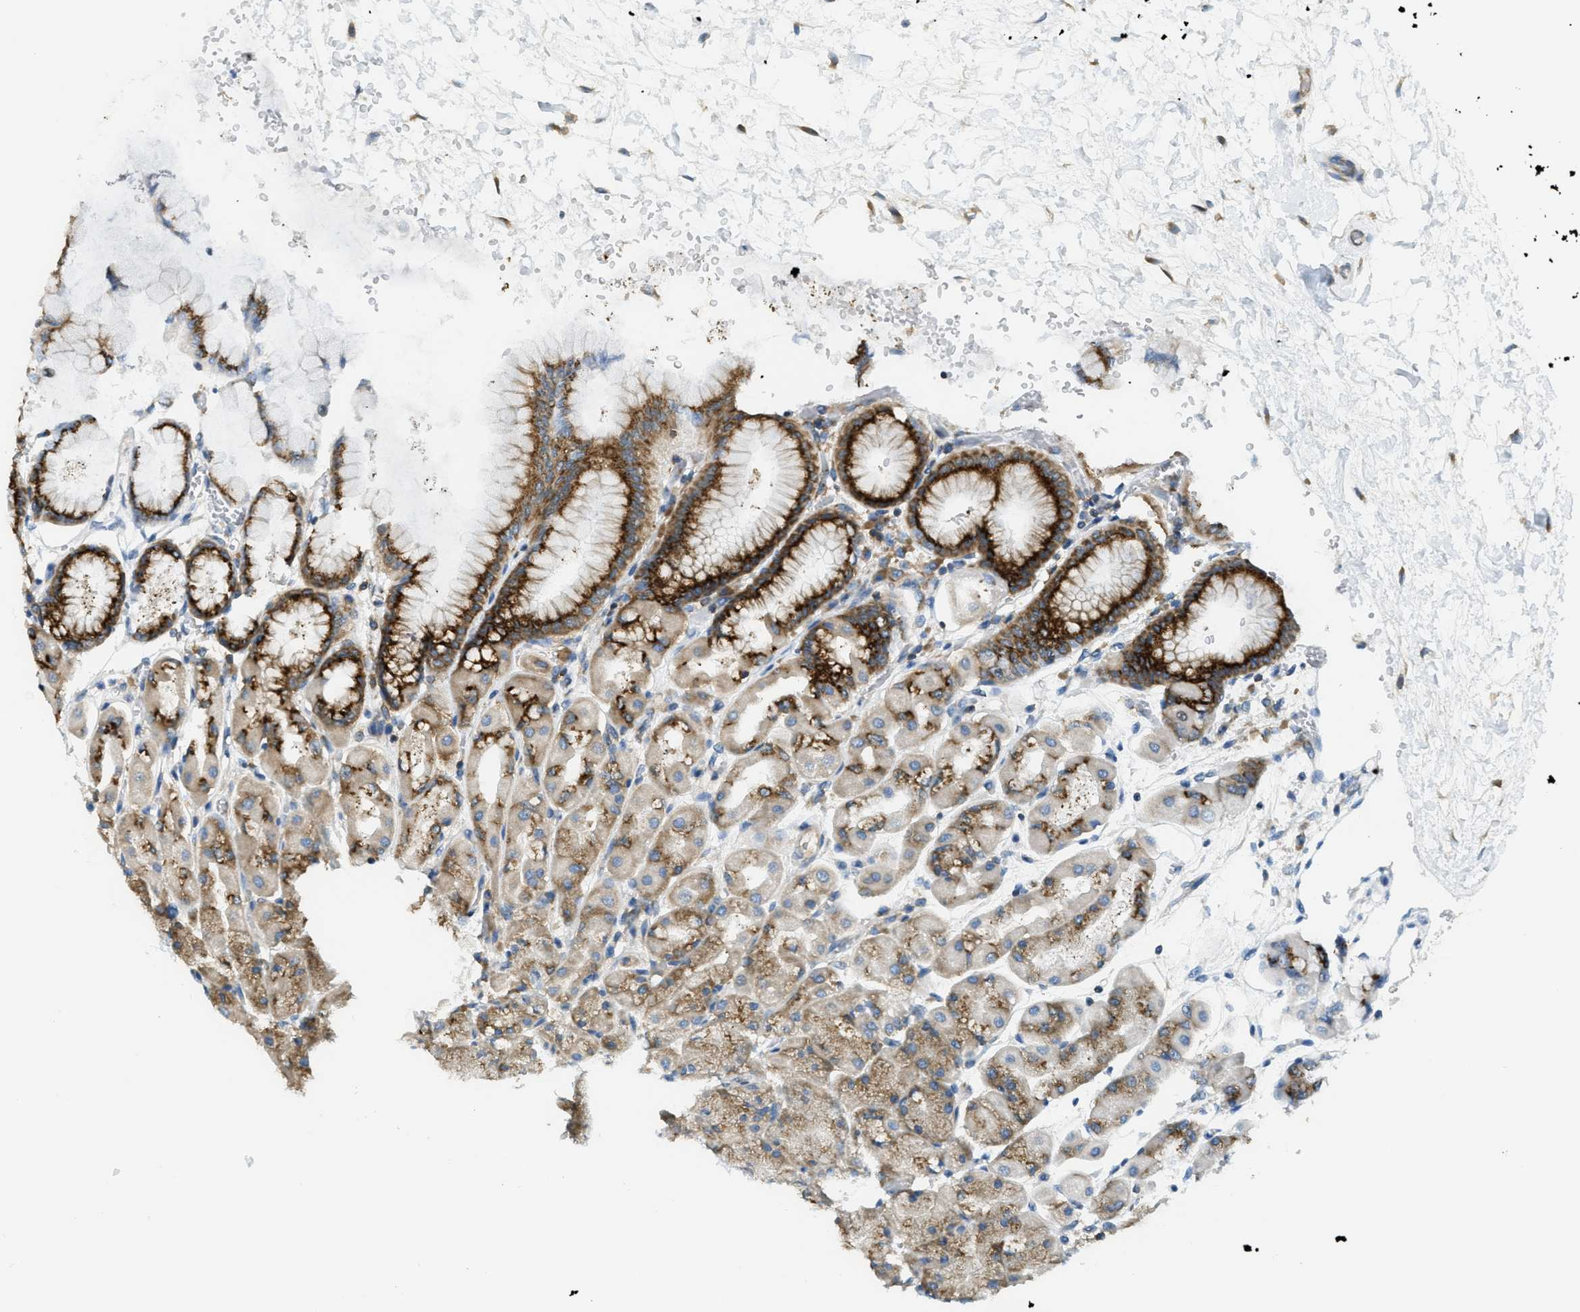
{"staining": {"intensity": "strong", "quantity": "25%-75%", "location": "cytoplasmic/membranous"}, "tissue": "stomach", "cell_type": "Glandular cells", "image_type": "normal", "snomed": [{"axis": "morphology", "description": "Normal tissue, NOS"}, {"axis": "topography", "description": "Stomach, upper"}], "caption": "About 25%-75% of glandular cells in unremarkable human stomach display strong cytoplasmic/membranous protein expression as visualized by brown immunohistochemical staining.", "gene": "ABCF1", "patient": {"sex": "female", "age": 56}}